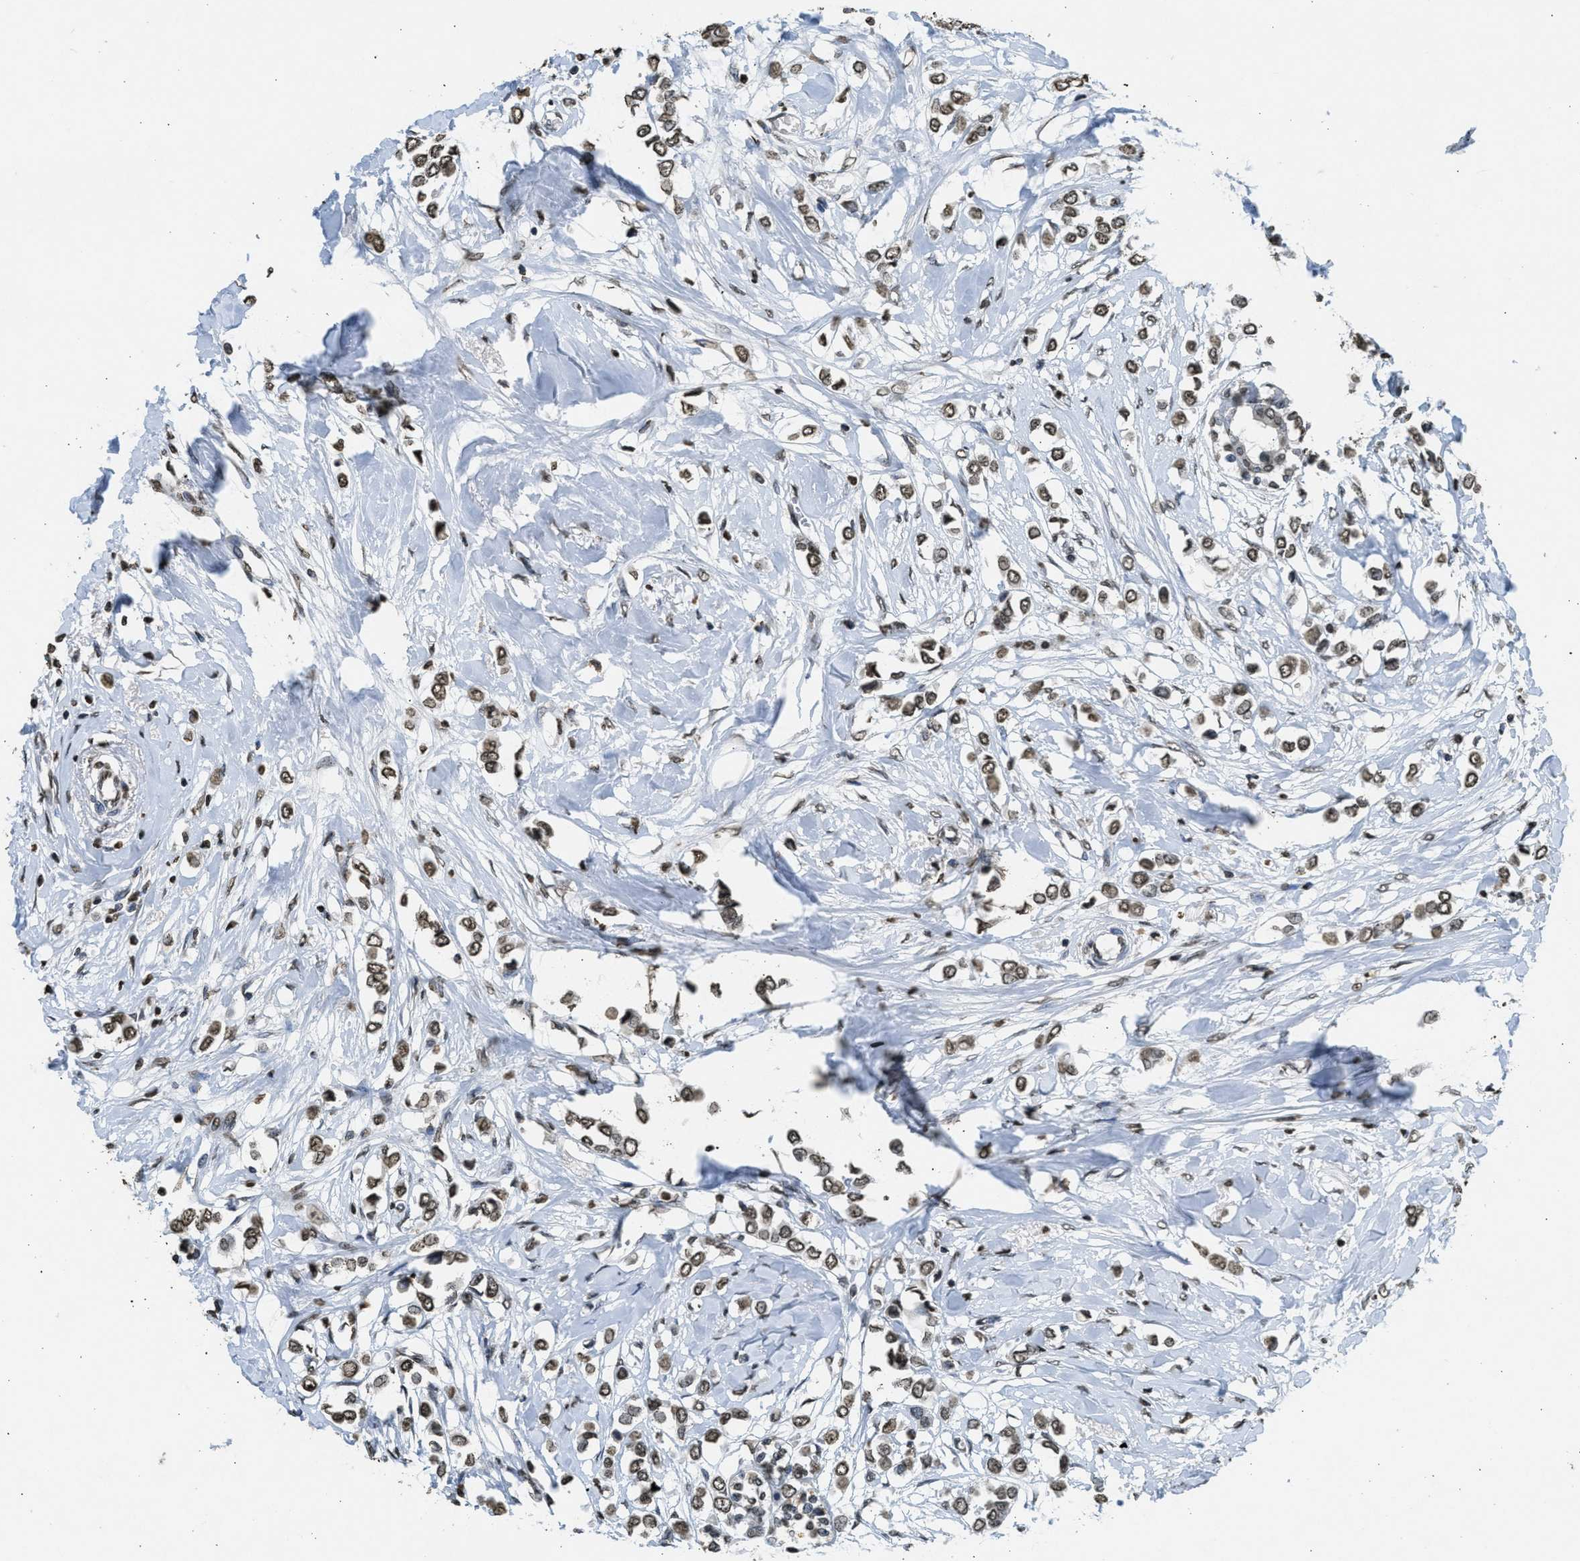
{"staining": {"intensity": "moderate", "quantity": ">75%", "location": "nuclear"}, "tissue": "breast cancer", "cell_type": "Tumor cells", "image_type": "cancer", "snomed": [{"axis": "morphology", "description": "Lobular carcinoma"}, {"axis": "topography", "description": "Breast"}], "caption": "About >75% of tumor cells in human breast cancer reveal moderate nuclear protein staining as visualized by brown immunohistochemical staining.", "gene": "RRAGC", "patient": {"sex": "female", "age": 51}}